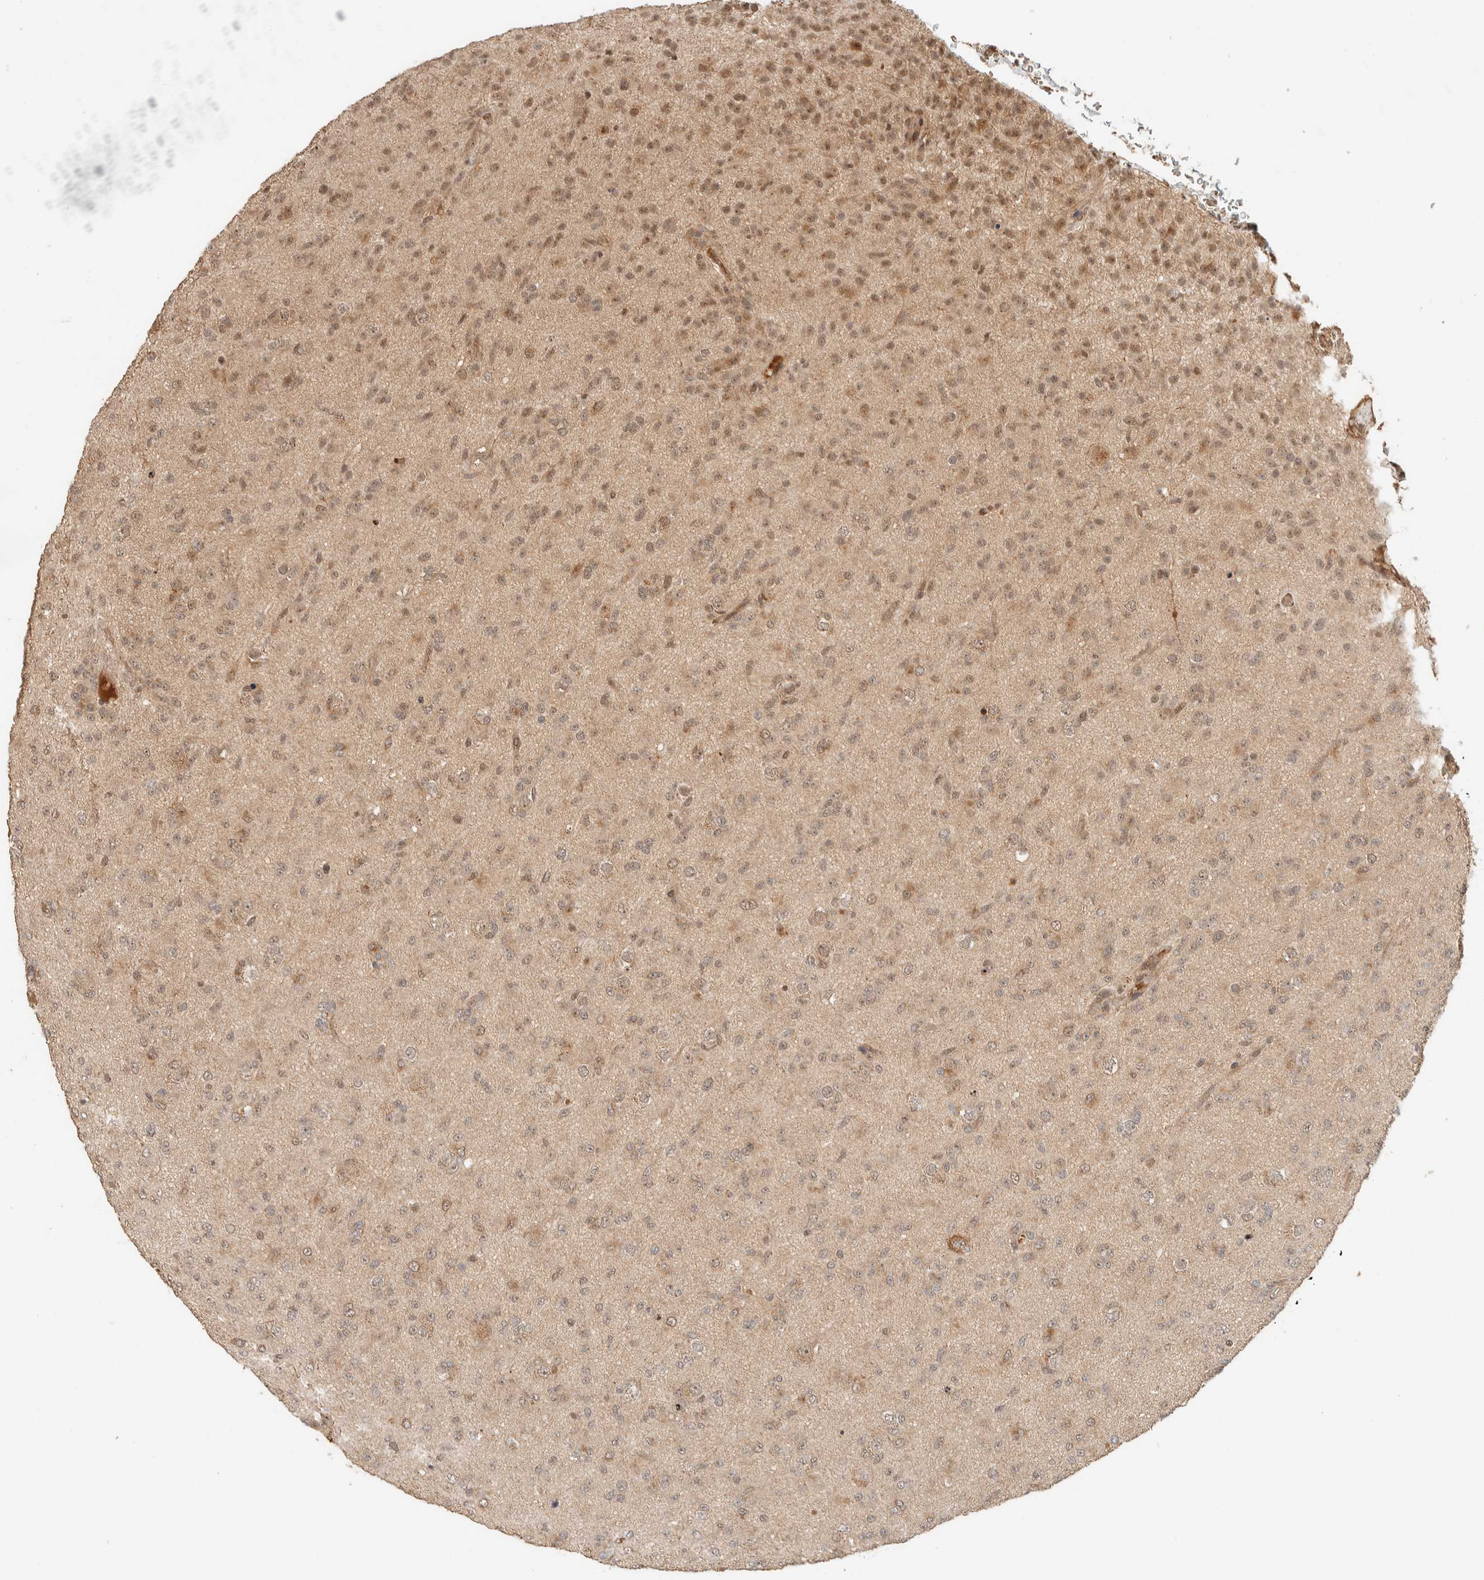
{"staining": {"intensity": "weak", "quantity": ">75%", "location": "cytoplasmic/membranous"}, "tissue": "glioma", "cell_type": "Tumor cells", "image_type": "cancer", "snomed": [{"axis": "morphology", "description": "Glioma, malignant, Low grade"}, {"axis": "topography", "description": "Brain"}], "caption": "Glioma tissue displays weak cytoplasmic/membranous positivity in approximately >75% of tumor cells, visualized by immunohistochemistry. (IHC, brightfield microscopy, high magnification).", "gene": "ZBTB2", "patient": {"sex": "male", "age": 65}}